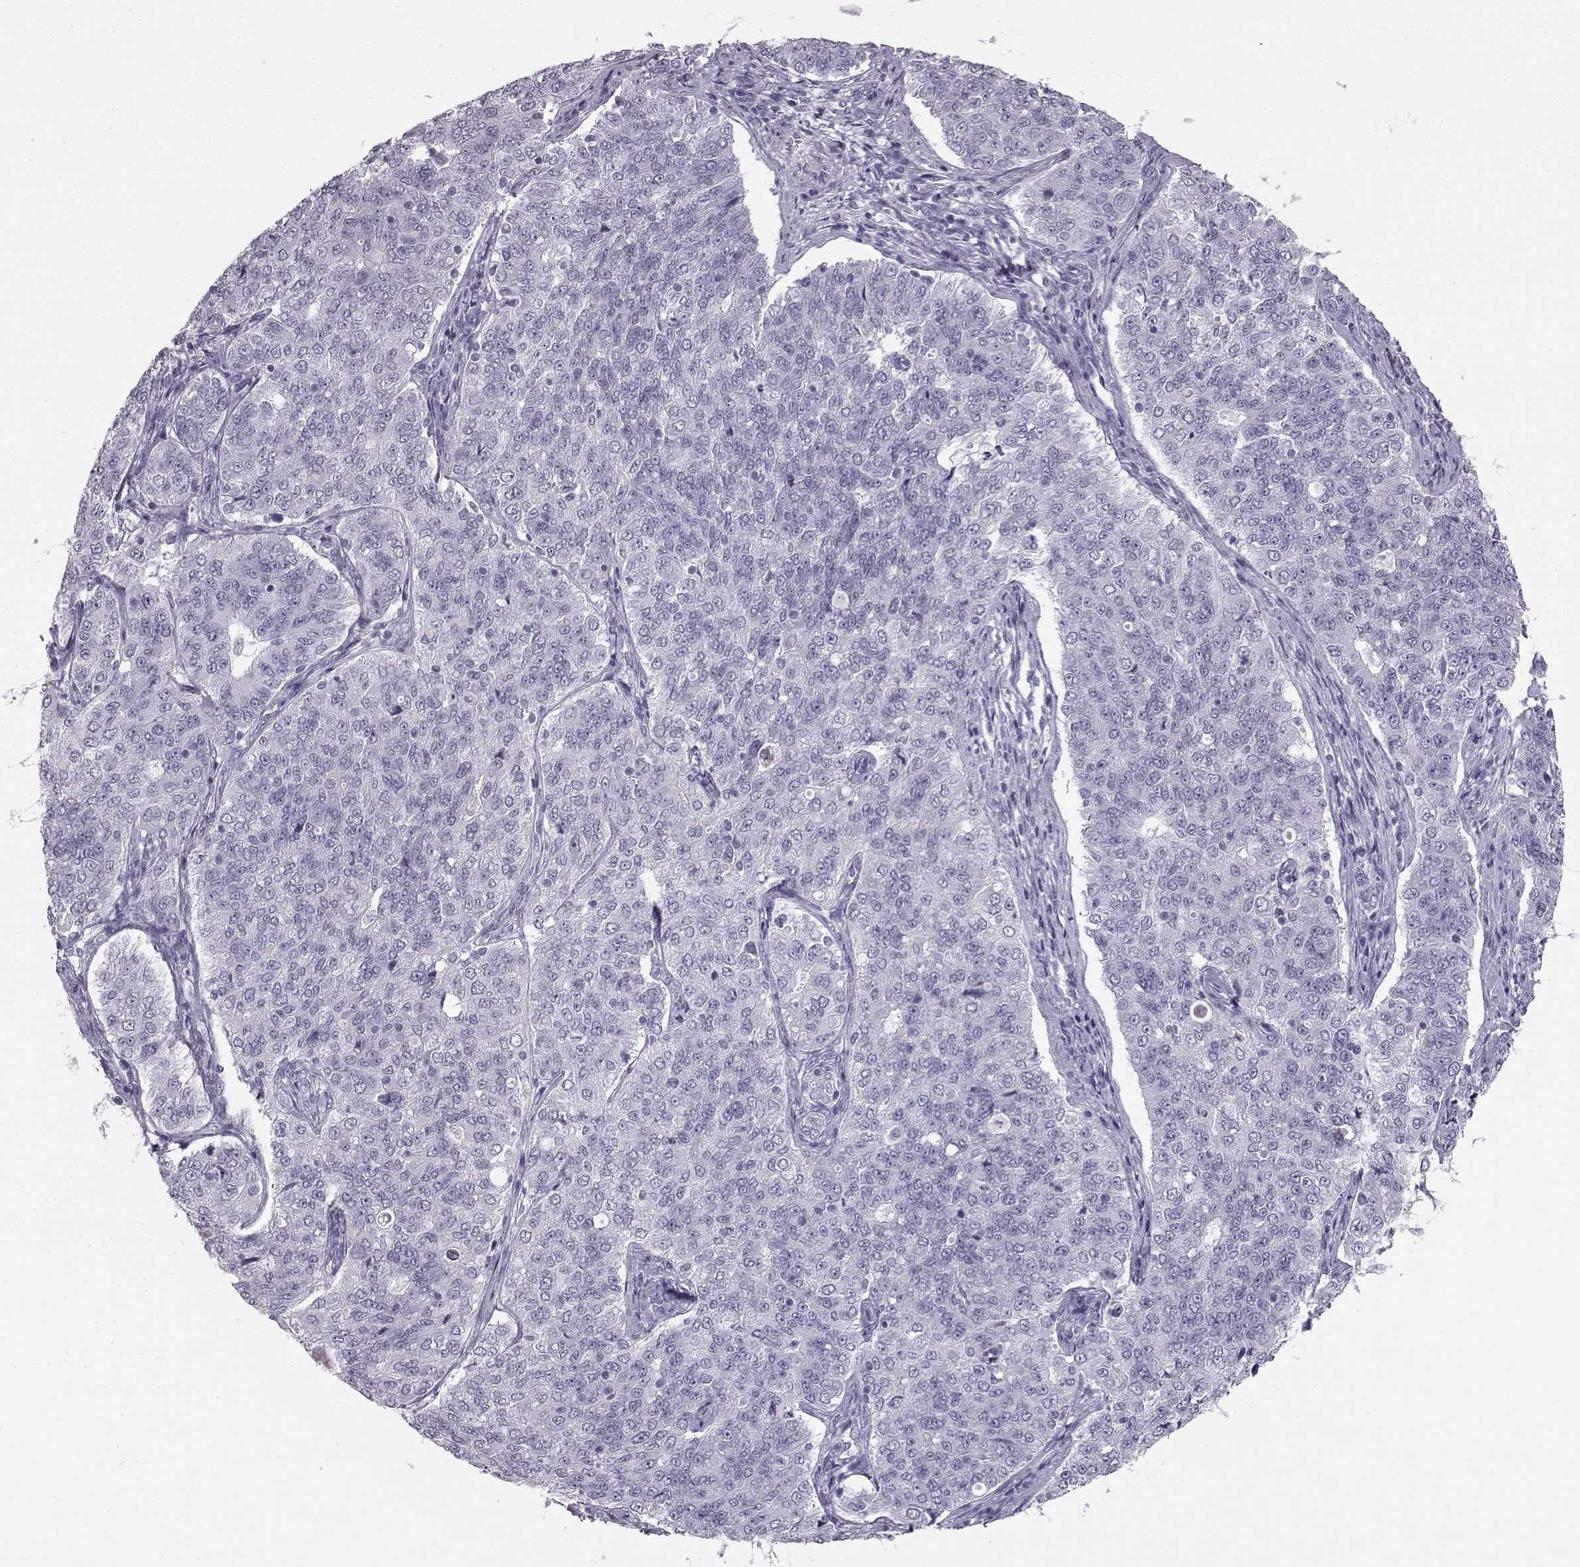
{"staining": {"intensity": "negative", "quantity": "none", "location": "none"}, "tissue": "endometrial cancer", "cell_type": "Tumor cells", "image_type": "cancer", "snomed": [{"axis": "morphology", "description": "Adenocarcinoma, NOS"}, {"axis": "topography", "description": "Endometrium"}], "caption": "Endometrial cancer (adenocarcinoma) was stained to show a protein in brown. There is no significant positivity in tumor cells.", "gene": "BFSP2", "patient": {"sex": "female", "age": 43}}